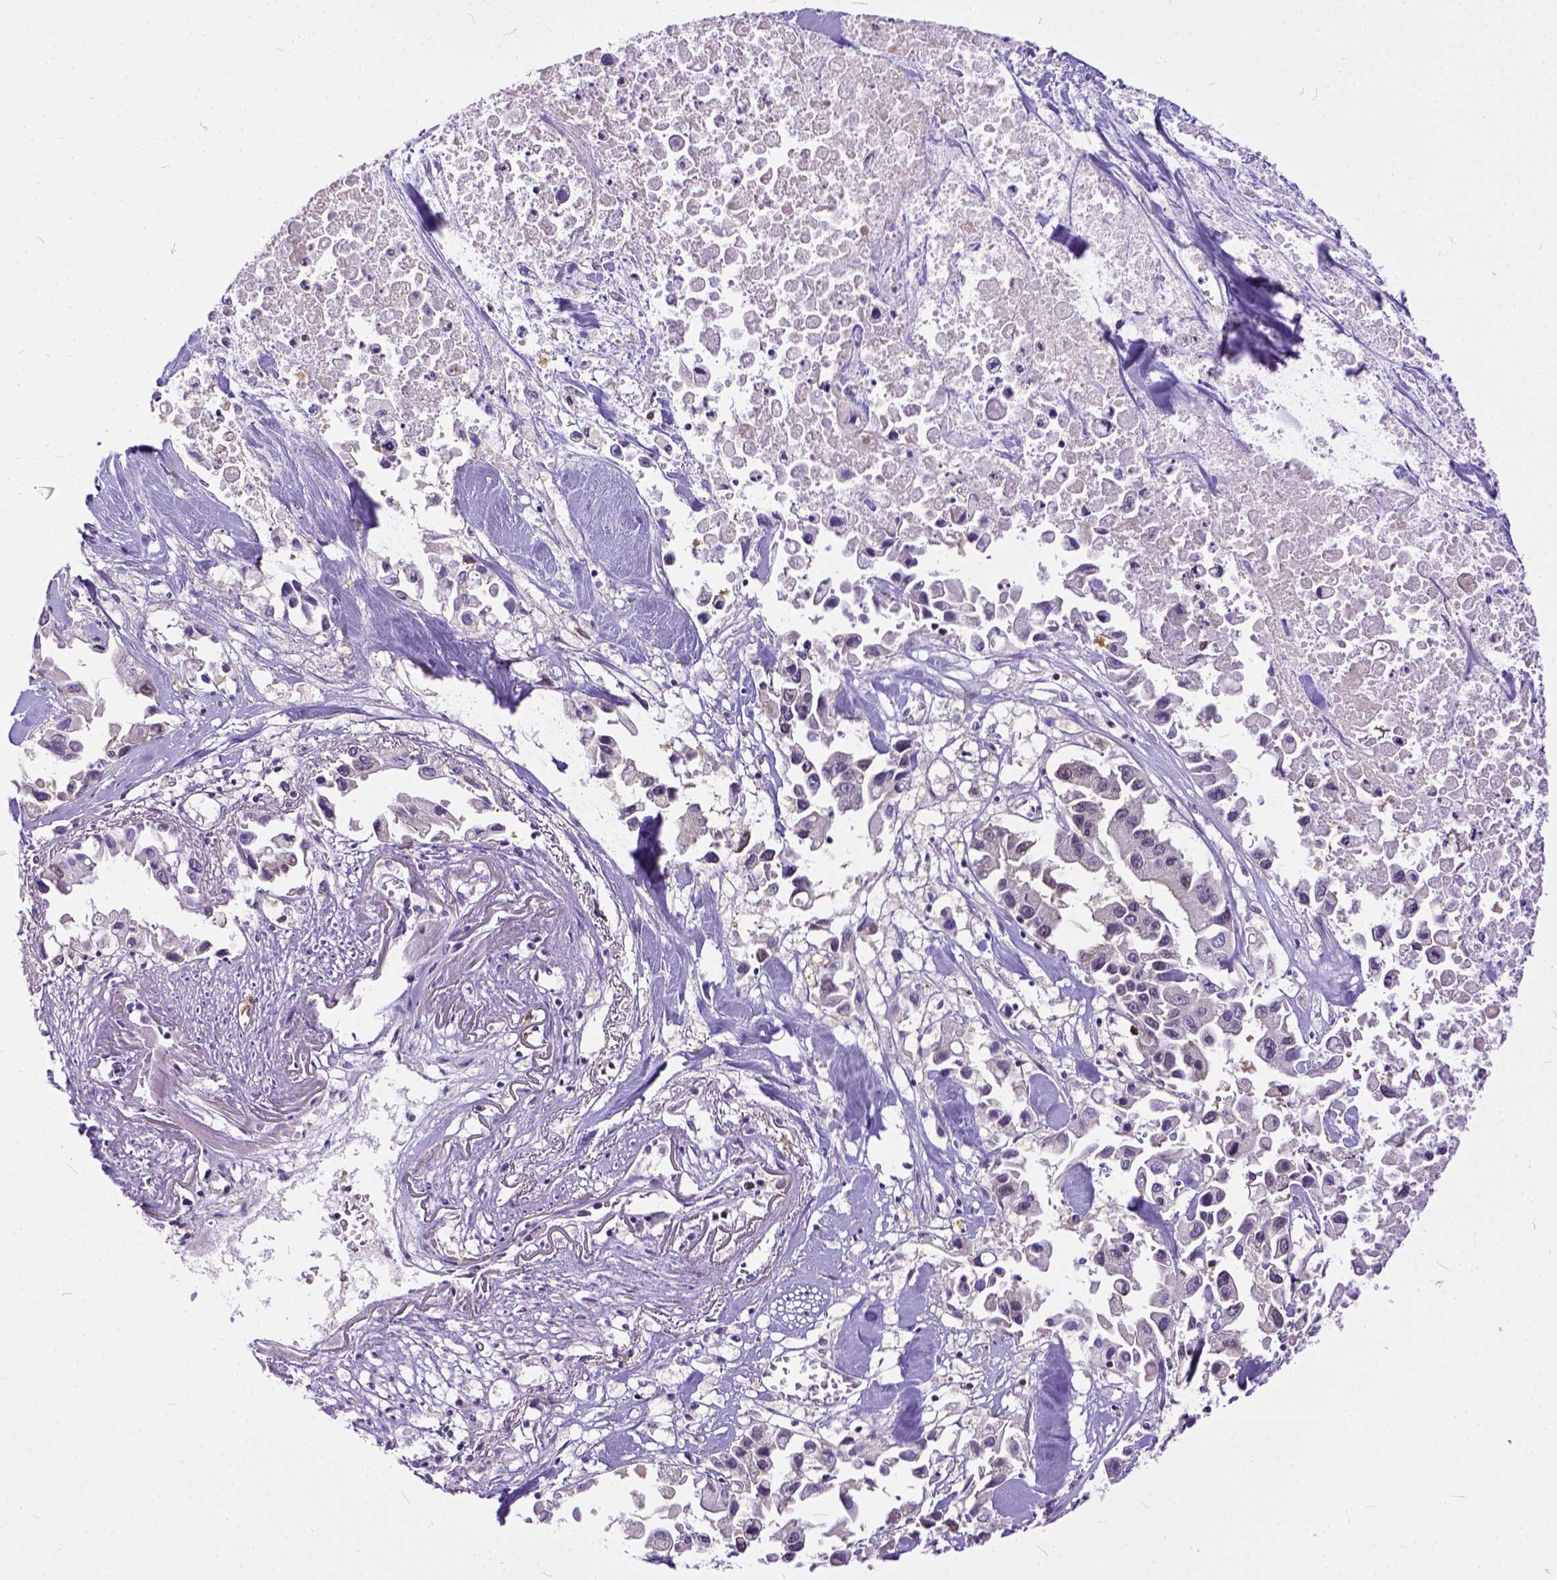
{"staining": {"intensity": "negative", "quantity": "none", "location": "none"}, "tissue": "pancreatic cancer", "cell_type": "Tumor cells", "image_type": "cancer", "snomed": [{"axis": "morphology", "description": "Adenocarcinoma, NOS"}, {"axis": "topography", "description": "Pancreas"}], "caption": "Pancreatic adenocarcinoma was stained to show a protein in brown. There is no significant positivity in tumor cells.", "gene": "ERCC1", "patient": {"sex": "female", "age": 83}}